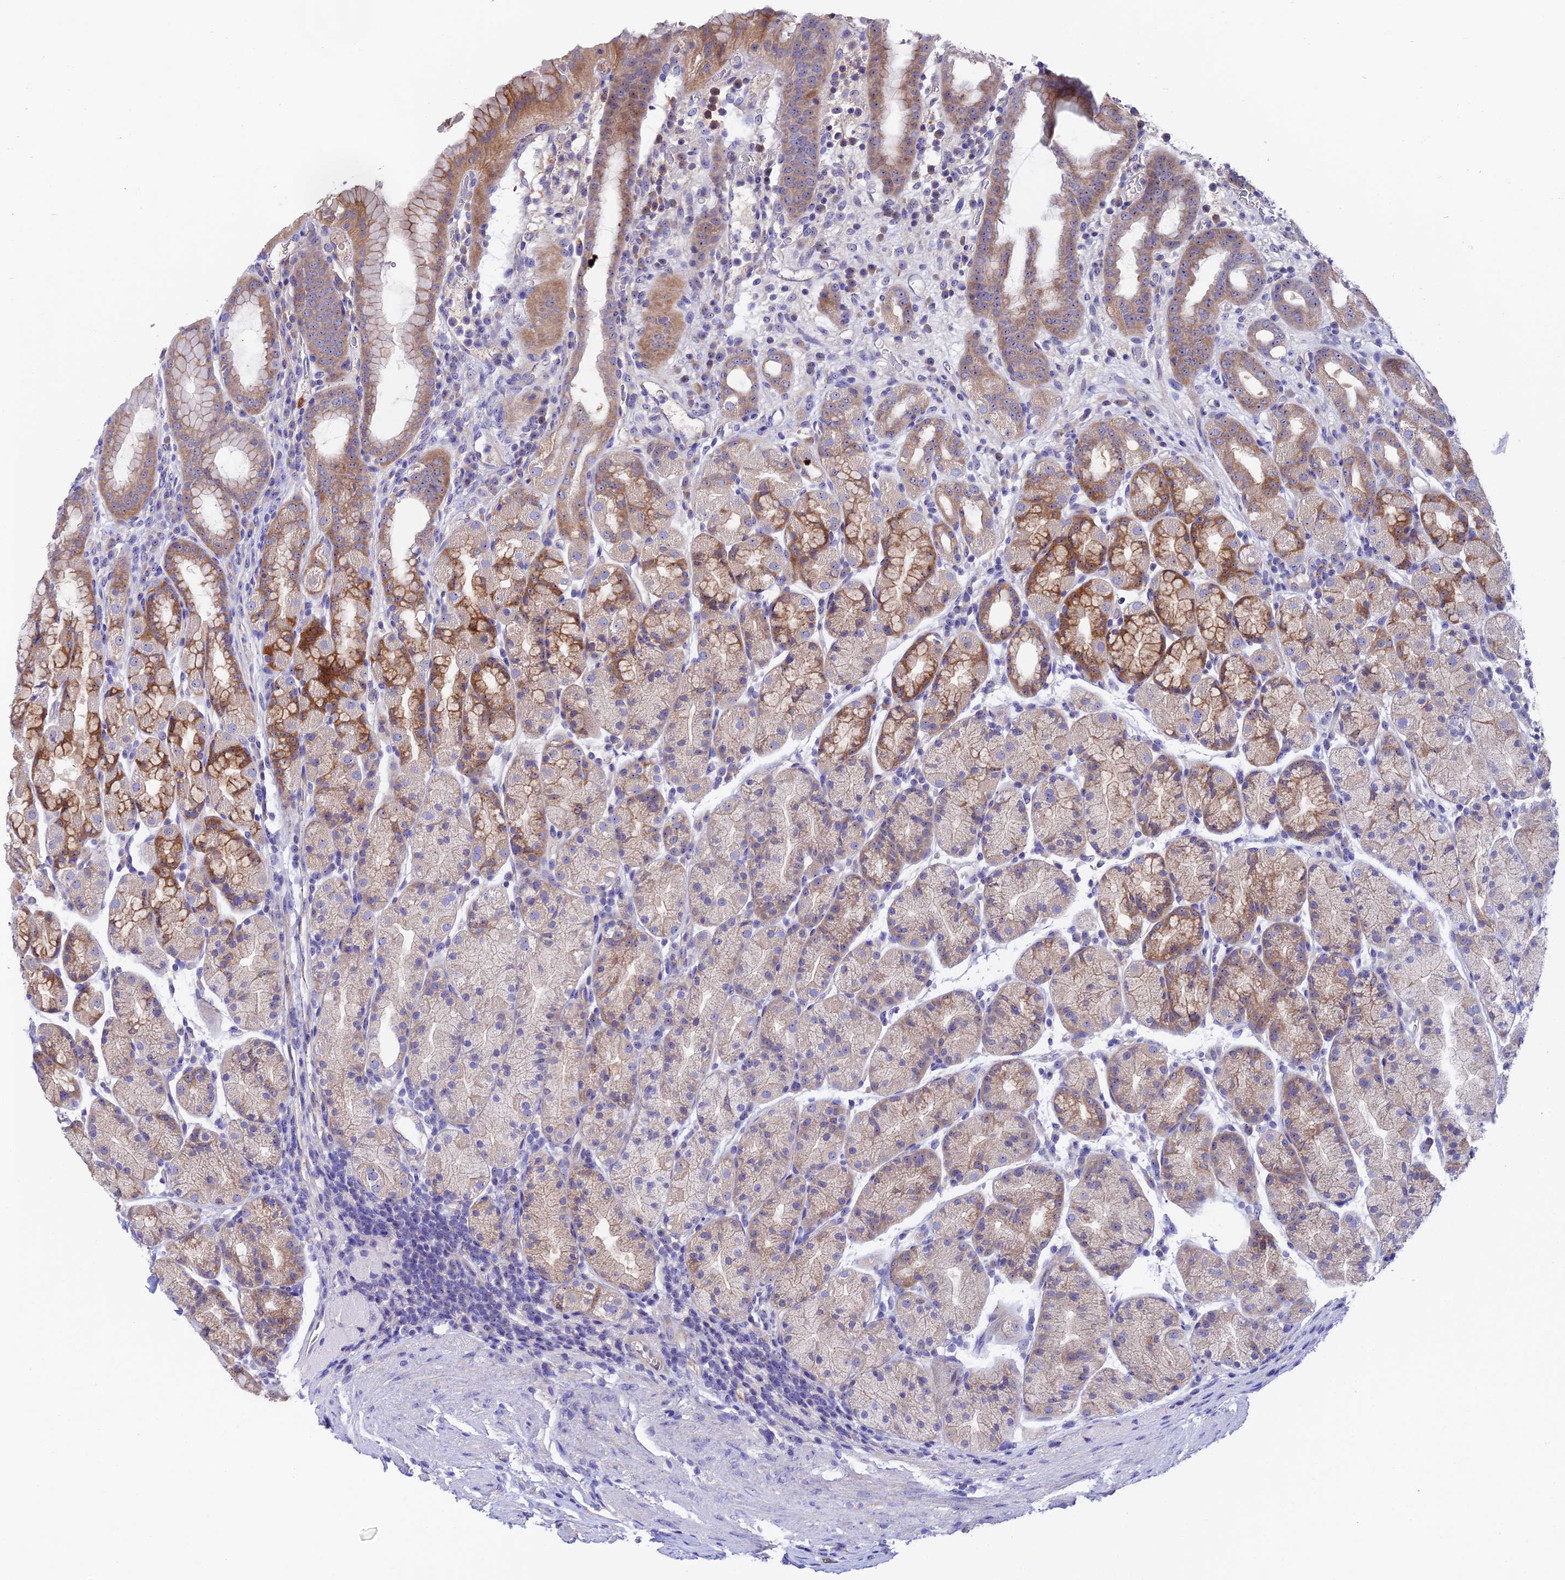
{"staining": {"intensity": "moderate", "quantity": "25%-75%", "location": "cytoplasmic/membranous"}, "tissue": "stomach", "cell_type": "Glandular cells", "image_type": "normal", "snomed": [{"axis": "morphology", "description": "Normal tissue, NOS"}, {"axis": "topography", "description": "Stomach, upper"}, {"axis": "topography", "description": "Stomach, lower"}, {"axis": "topography", "description": "Small intestine"}], "caption": "An IHC histopathology image of normal tissue is shown. Protein staining in brown shows moderate cytoplasmic/membranous positivity in stomach within glandular cells.", "gene": "DUSP29", "patient": {"sex": "male", "age": 68}}